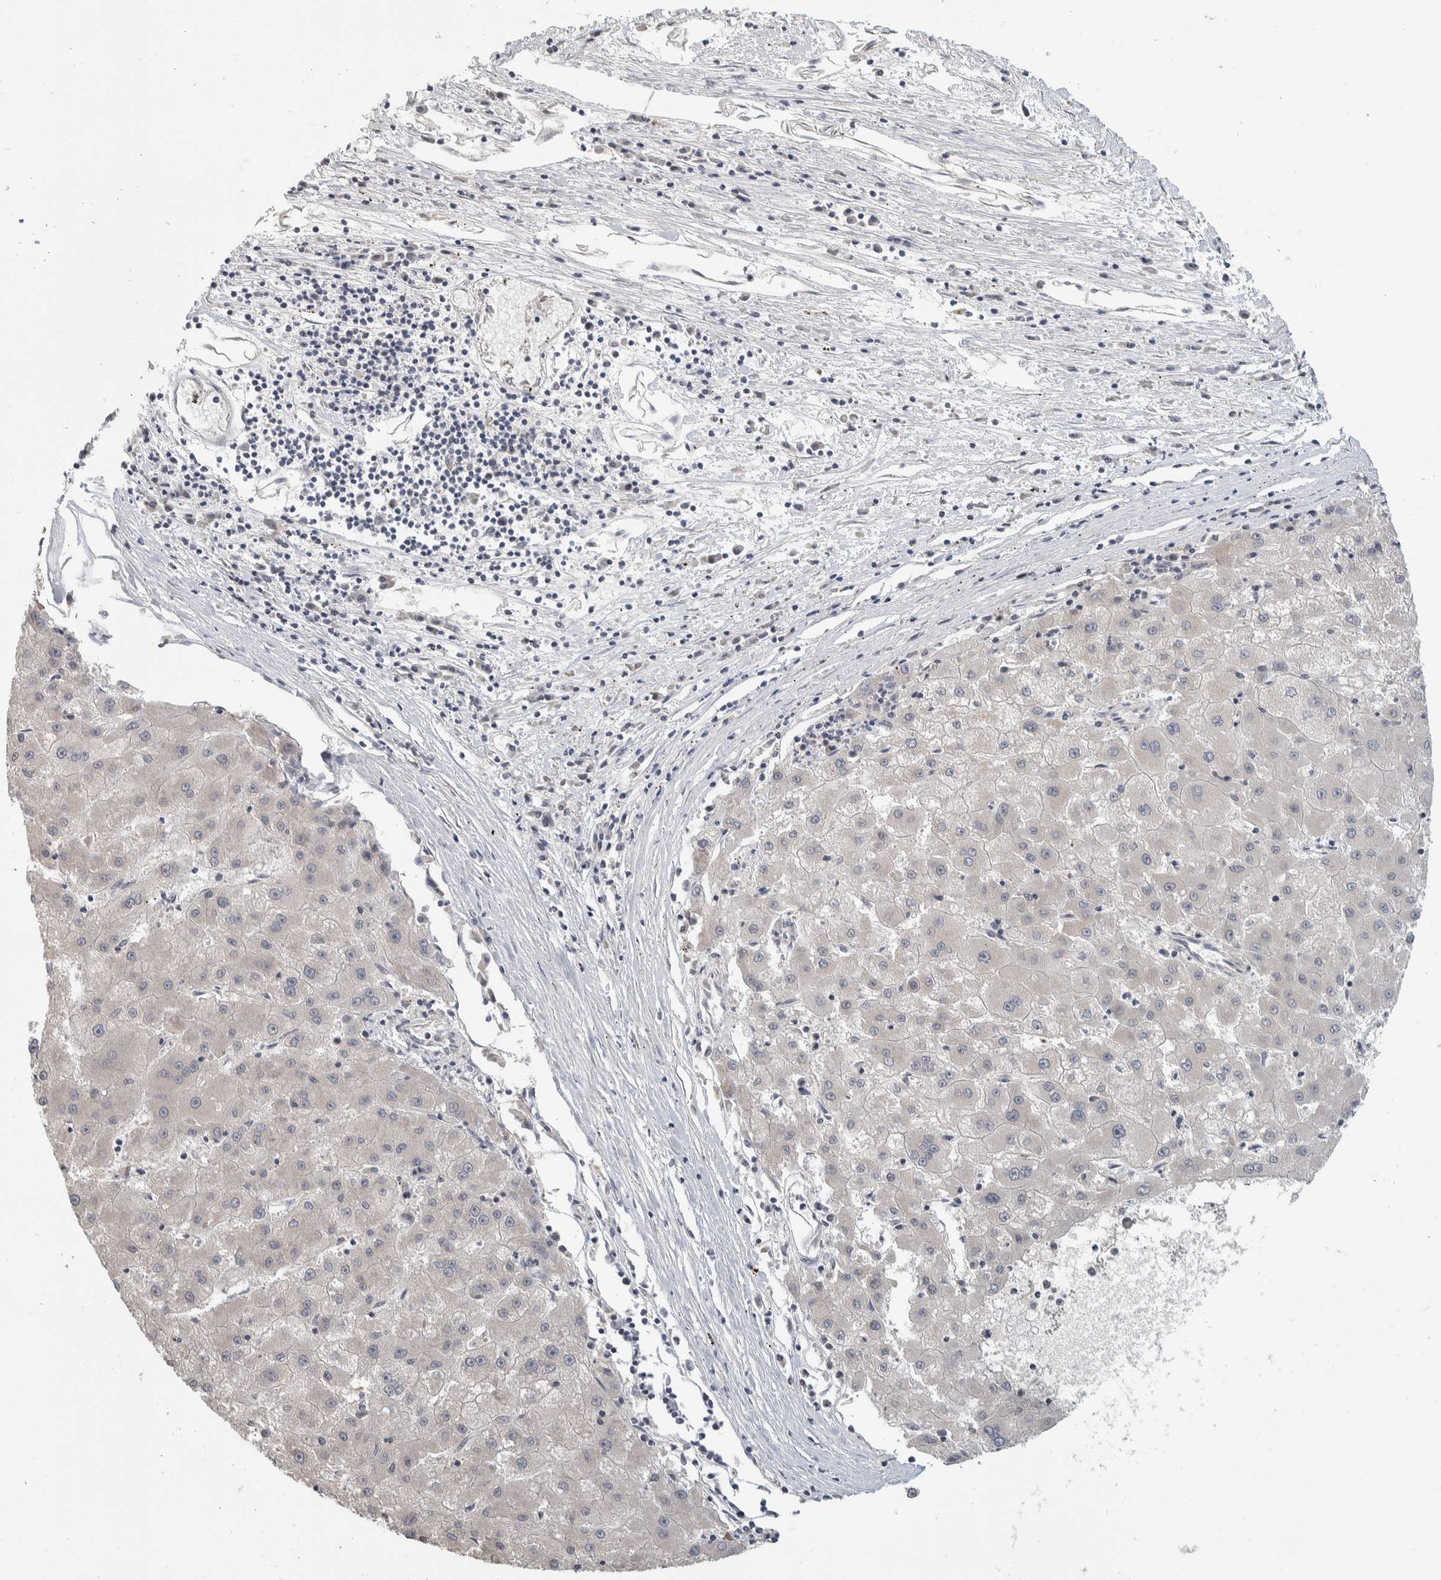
{"staining": {"intensity": "negative", "quantity": "none", "location": "none"}, "tissue": "liver cancer", "cell_type": "Tumor cells", "image_type": "cancer", "snomed": [{"axis": "morphology", "description": "Carcinoma, Hepatocellular, NOS"}, {"axis": "topography", "description": "Liver"}], "caption": "High power microscopy photomicrograph of an immunohistochemistry (IHC) image of hepatocellular carcinoma (liver), revealing no significant positivity in tumor cells.", "gene": "AFP", "patient": {"sex": "male", "age": 72}}